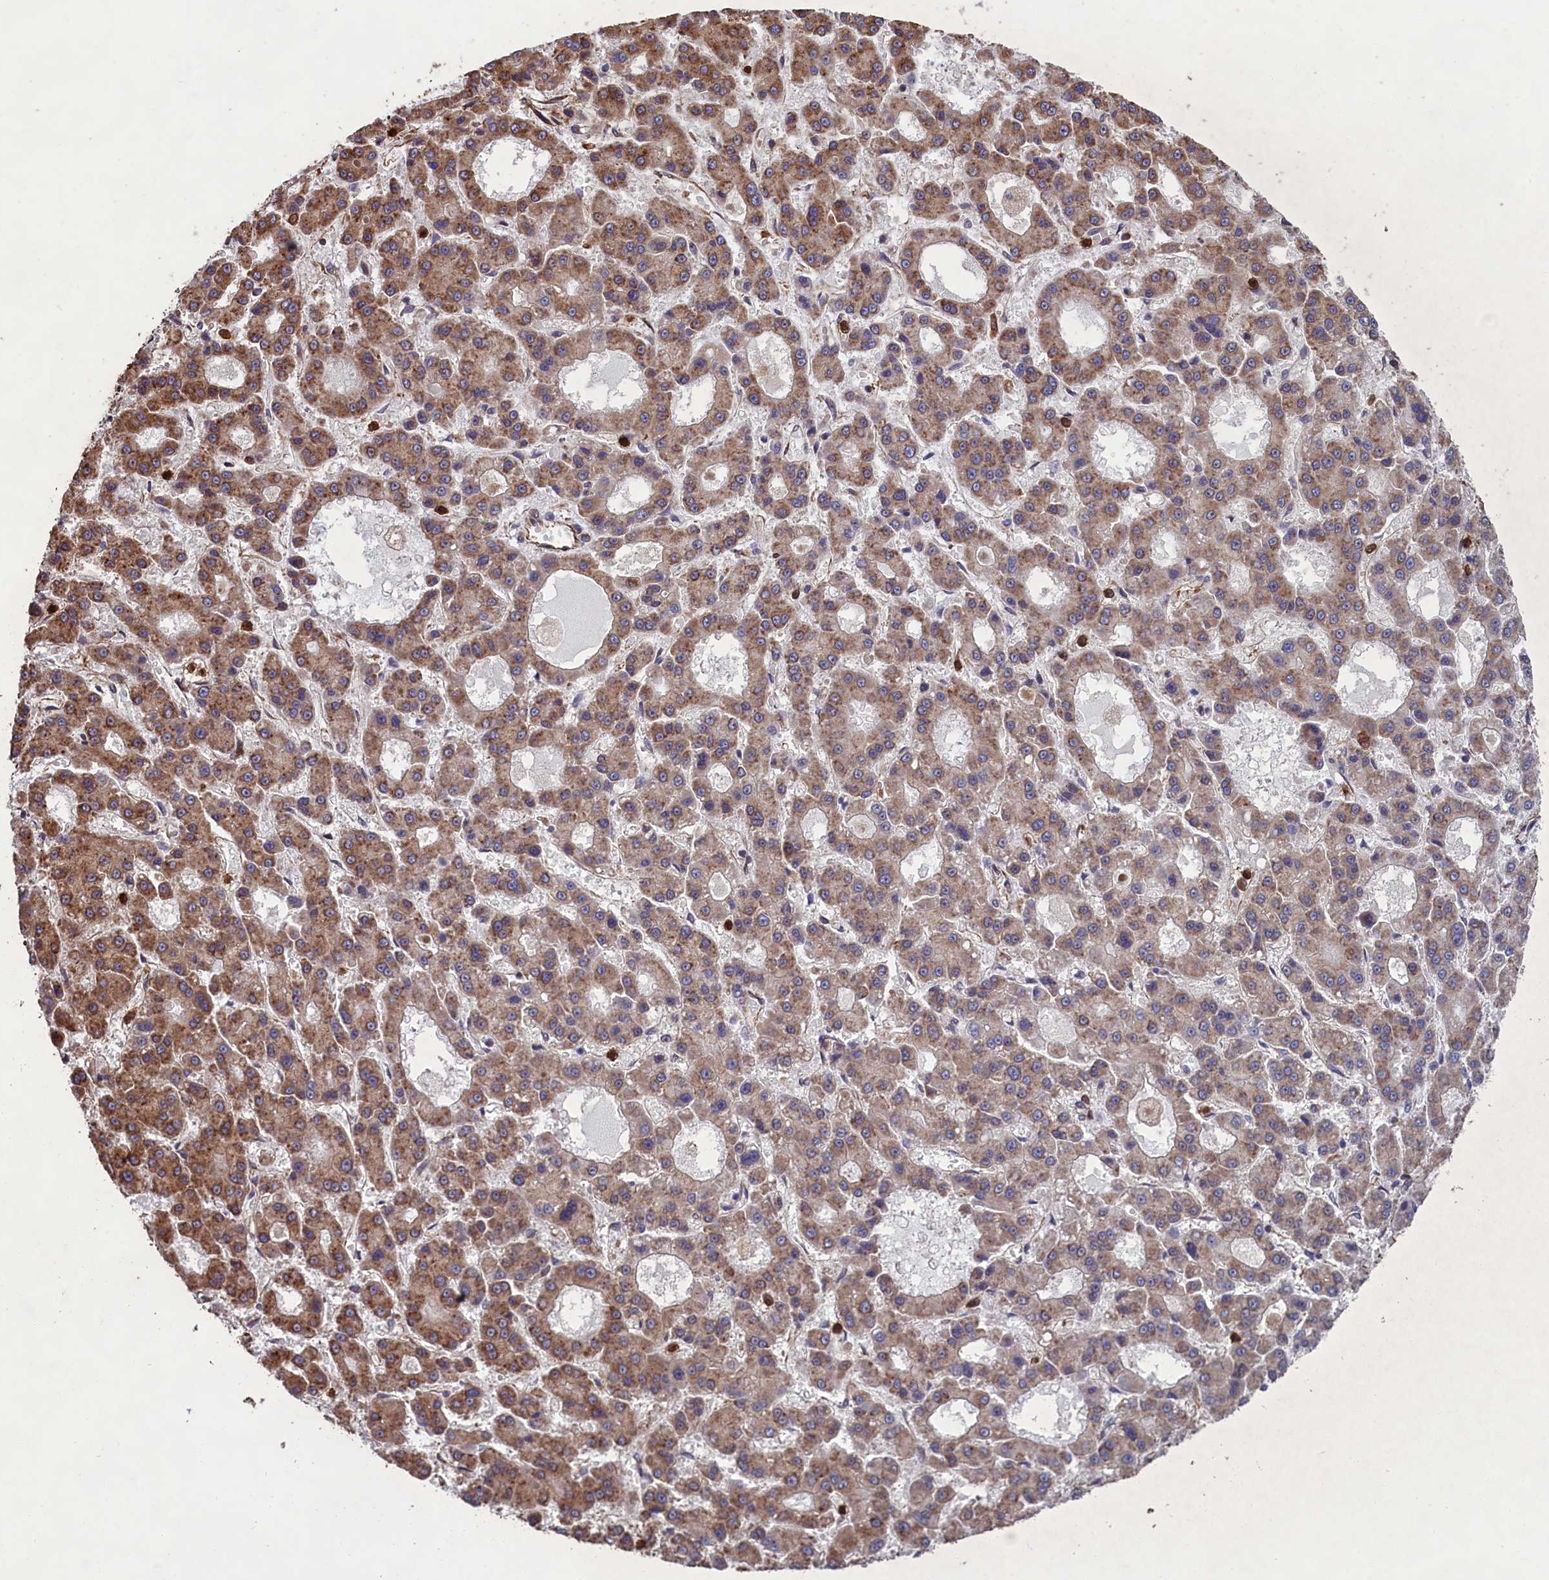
{"staining": {"intensity": "moderate", "quantity": ">75%", "location": "cytoplasmic/membranous"}, "tissue": "liver cancer", "cell_type": "Tumor cells", "image_type": "cancer", "snomed": [{"axis": "morphology", "description": "Carcinoma, Hepatocellular, NOS"}, {"axis": "topography", "description": "Liver"}], "caption": "Protein expression analysis of hepatocellular carcinoma (liver) displays moderate cytoplasmic/membranous staining in about >75% of tumor cells.", "gene": "CCDC124", "patient": {"sex": "male", "age": 70}}